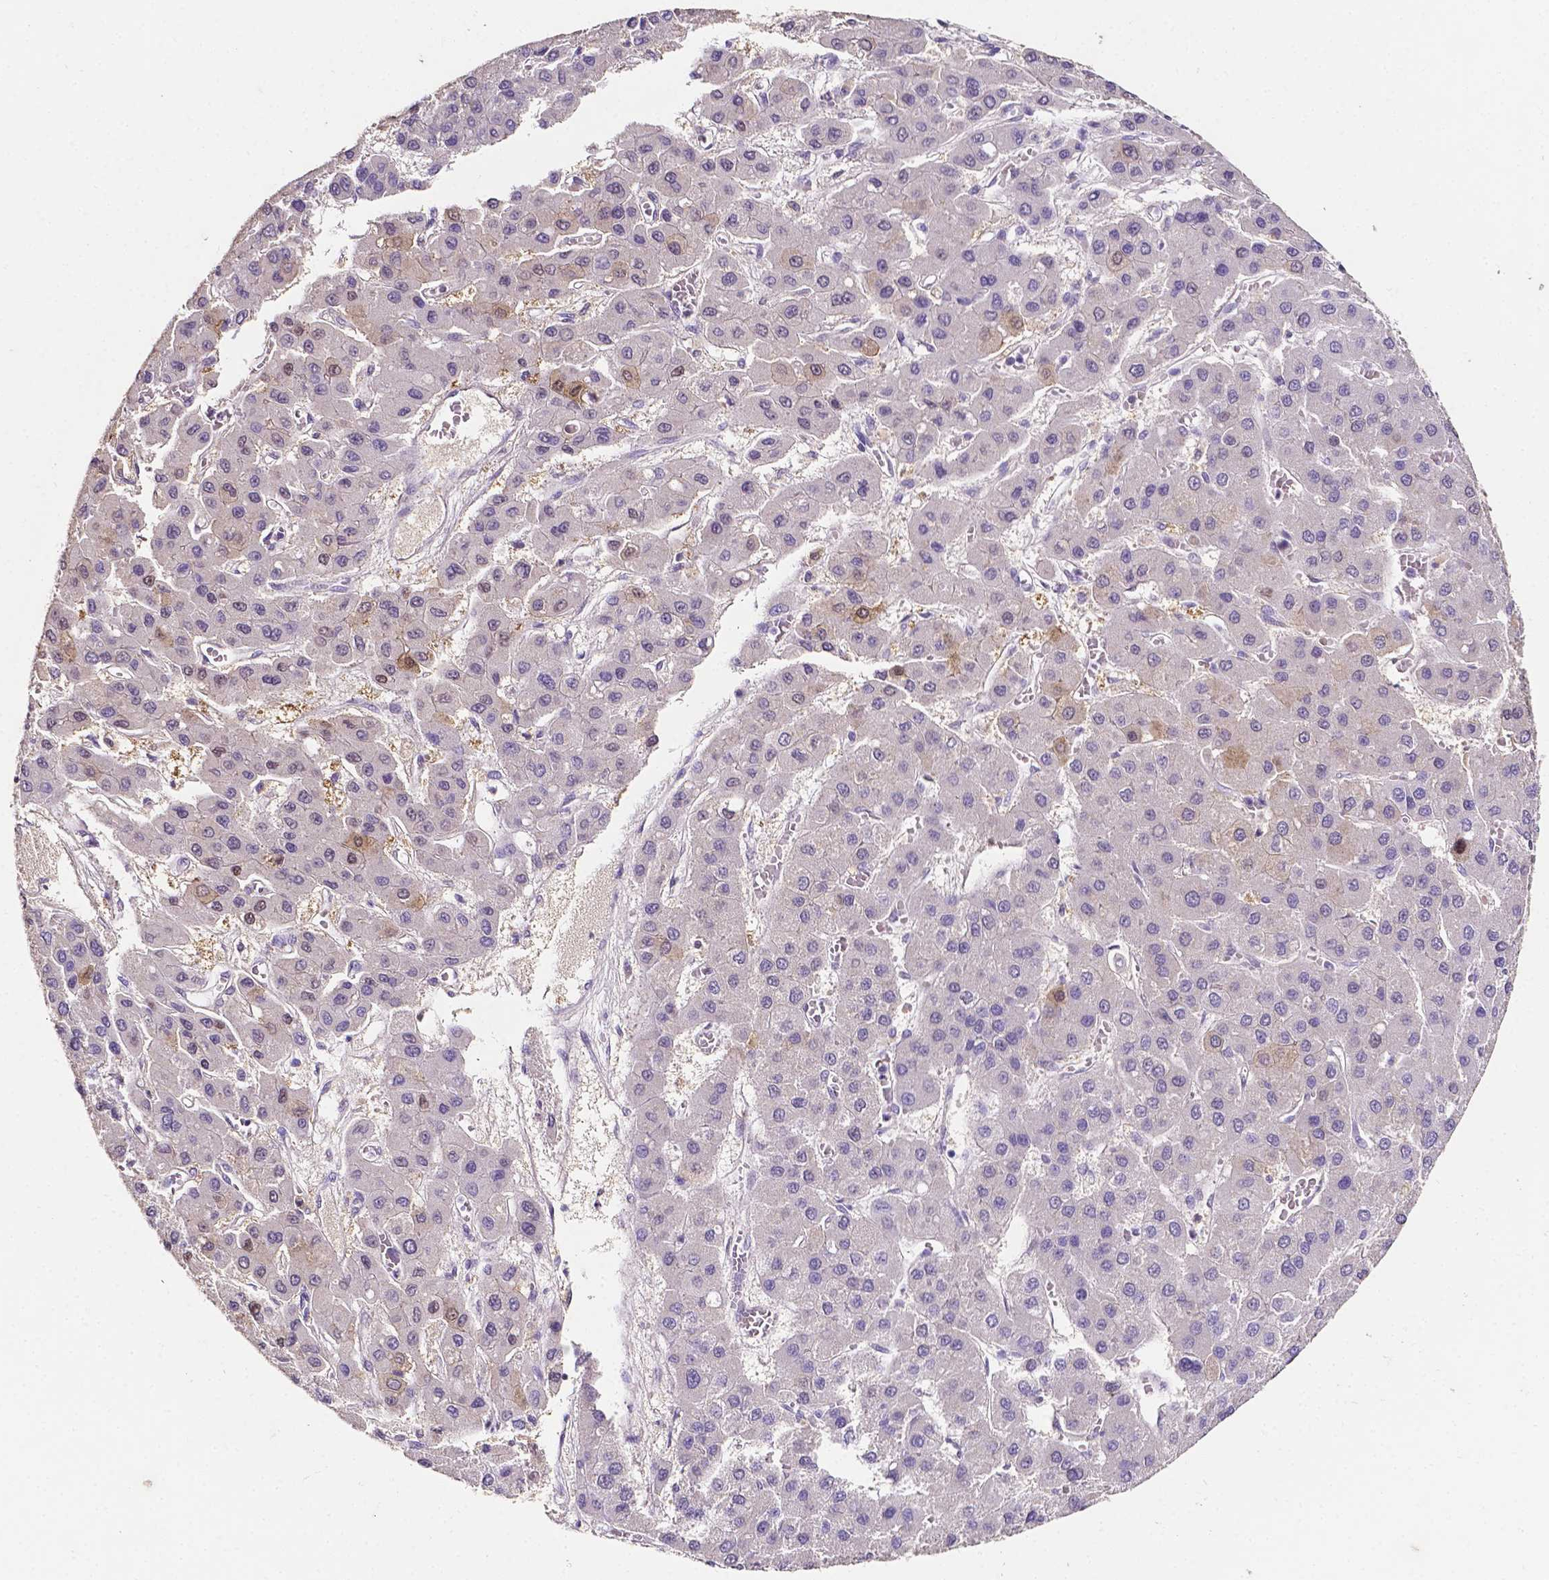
{"staining": {"intensity": "negative", "quantity": "none", "location": "none"}, "tissue": "liver cancer", "cell_type": "Tumor cells", "image_type": "cancer", "snomed": [{"axis": "morphology", "description": "Carcinoma, Hepatocellular, NOS"}, {"axis": "topography", "description": "Liver"}], "caption": "A histopathology image of liver cancer stained for a protein reveals no brown staining in tumor cells.", "gene": "PSAT1", "patient": {"sex": "female", "age": 41}}